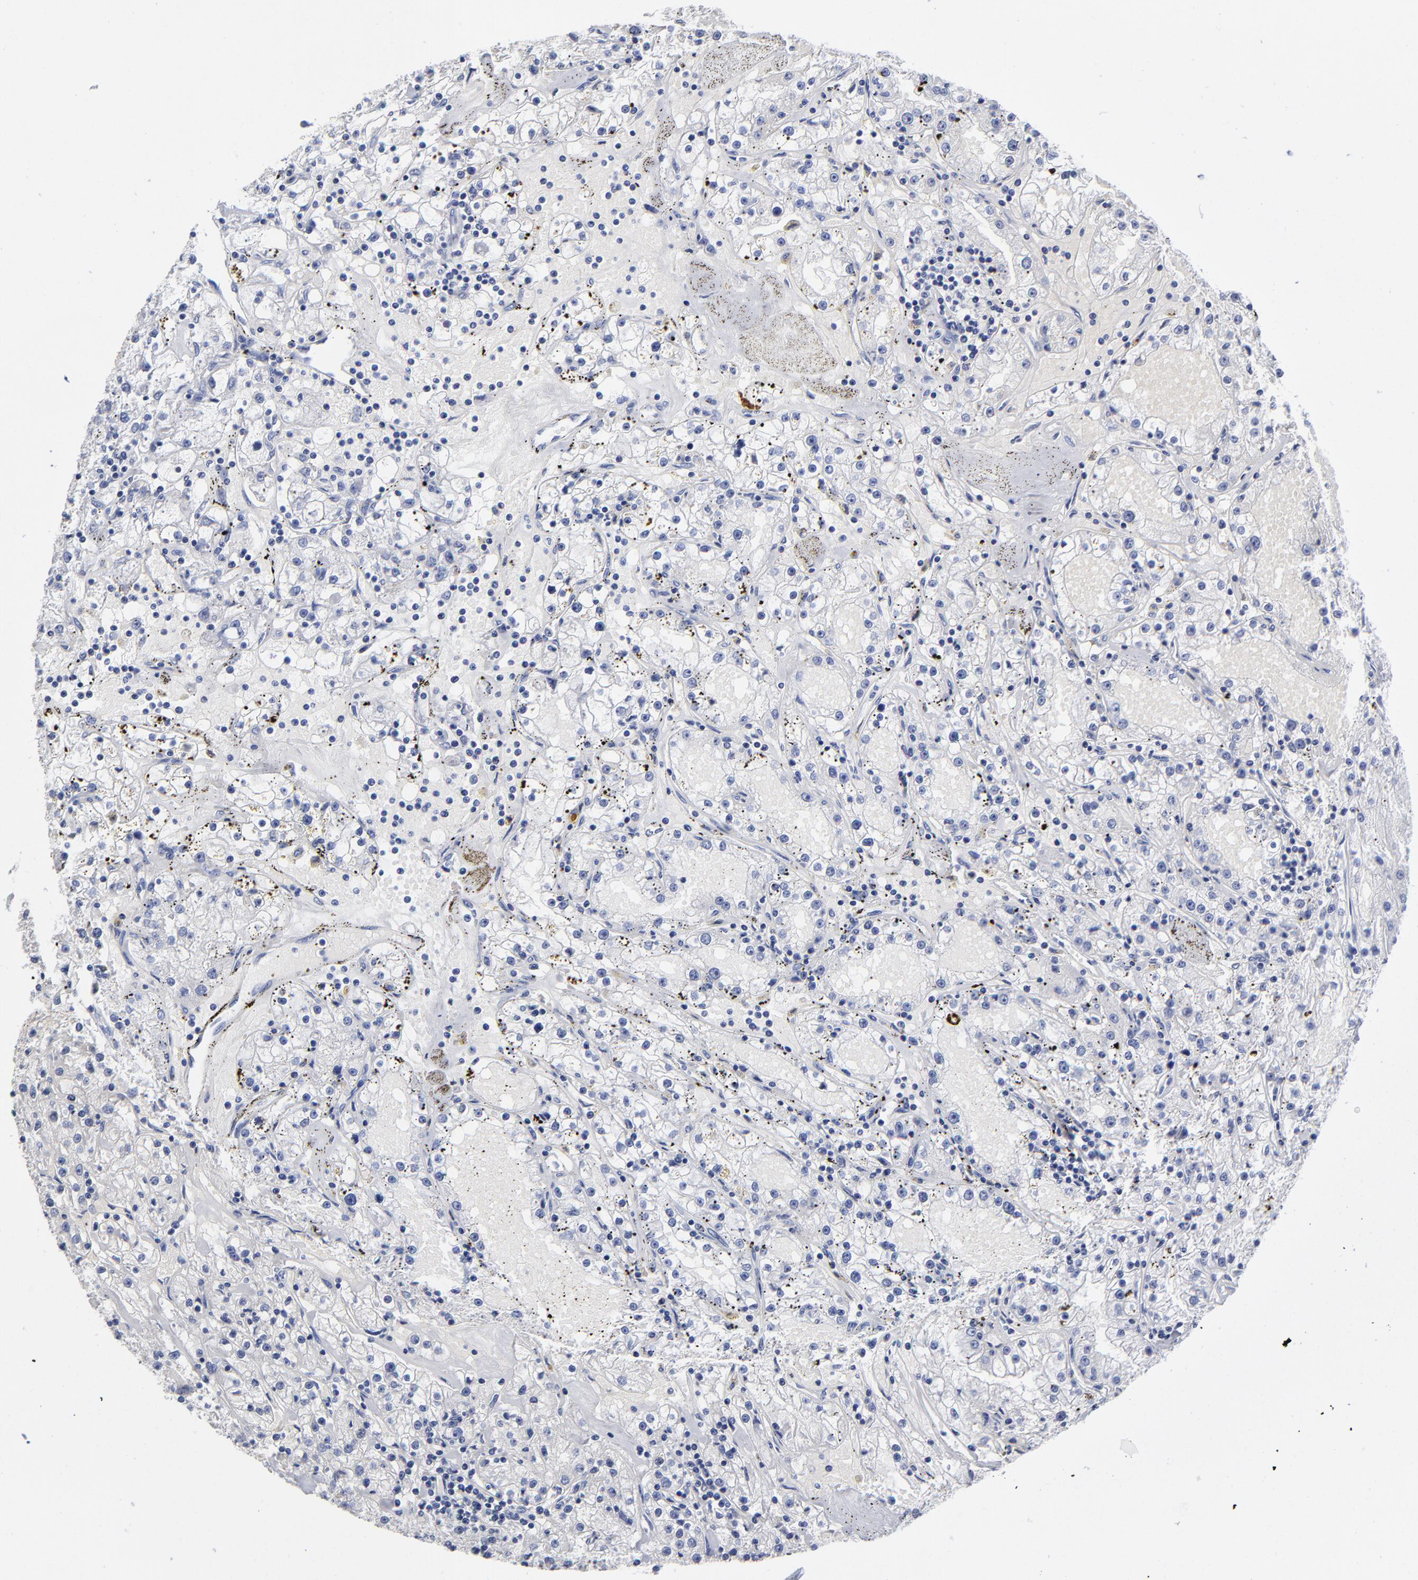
{"staining": {"intensity": "negative", "quantity": "none", "location": "none"}, "tissue": "renal cancer", "cell_type": "Tumor cells", "image_type": "cancer", "snomed": [{"axis": "morphology", "description": "Adenocarcinoma, NOS"}, {"axis": "topography", "description": "Kidney"}], "caption": "Image shows no significant protein expression in tumor cells of renal cancer (adenocarcinoma).", "gene": "PTP4A1", "patient": {"sex": "male", "age": 56}}